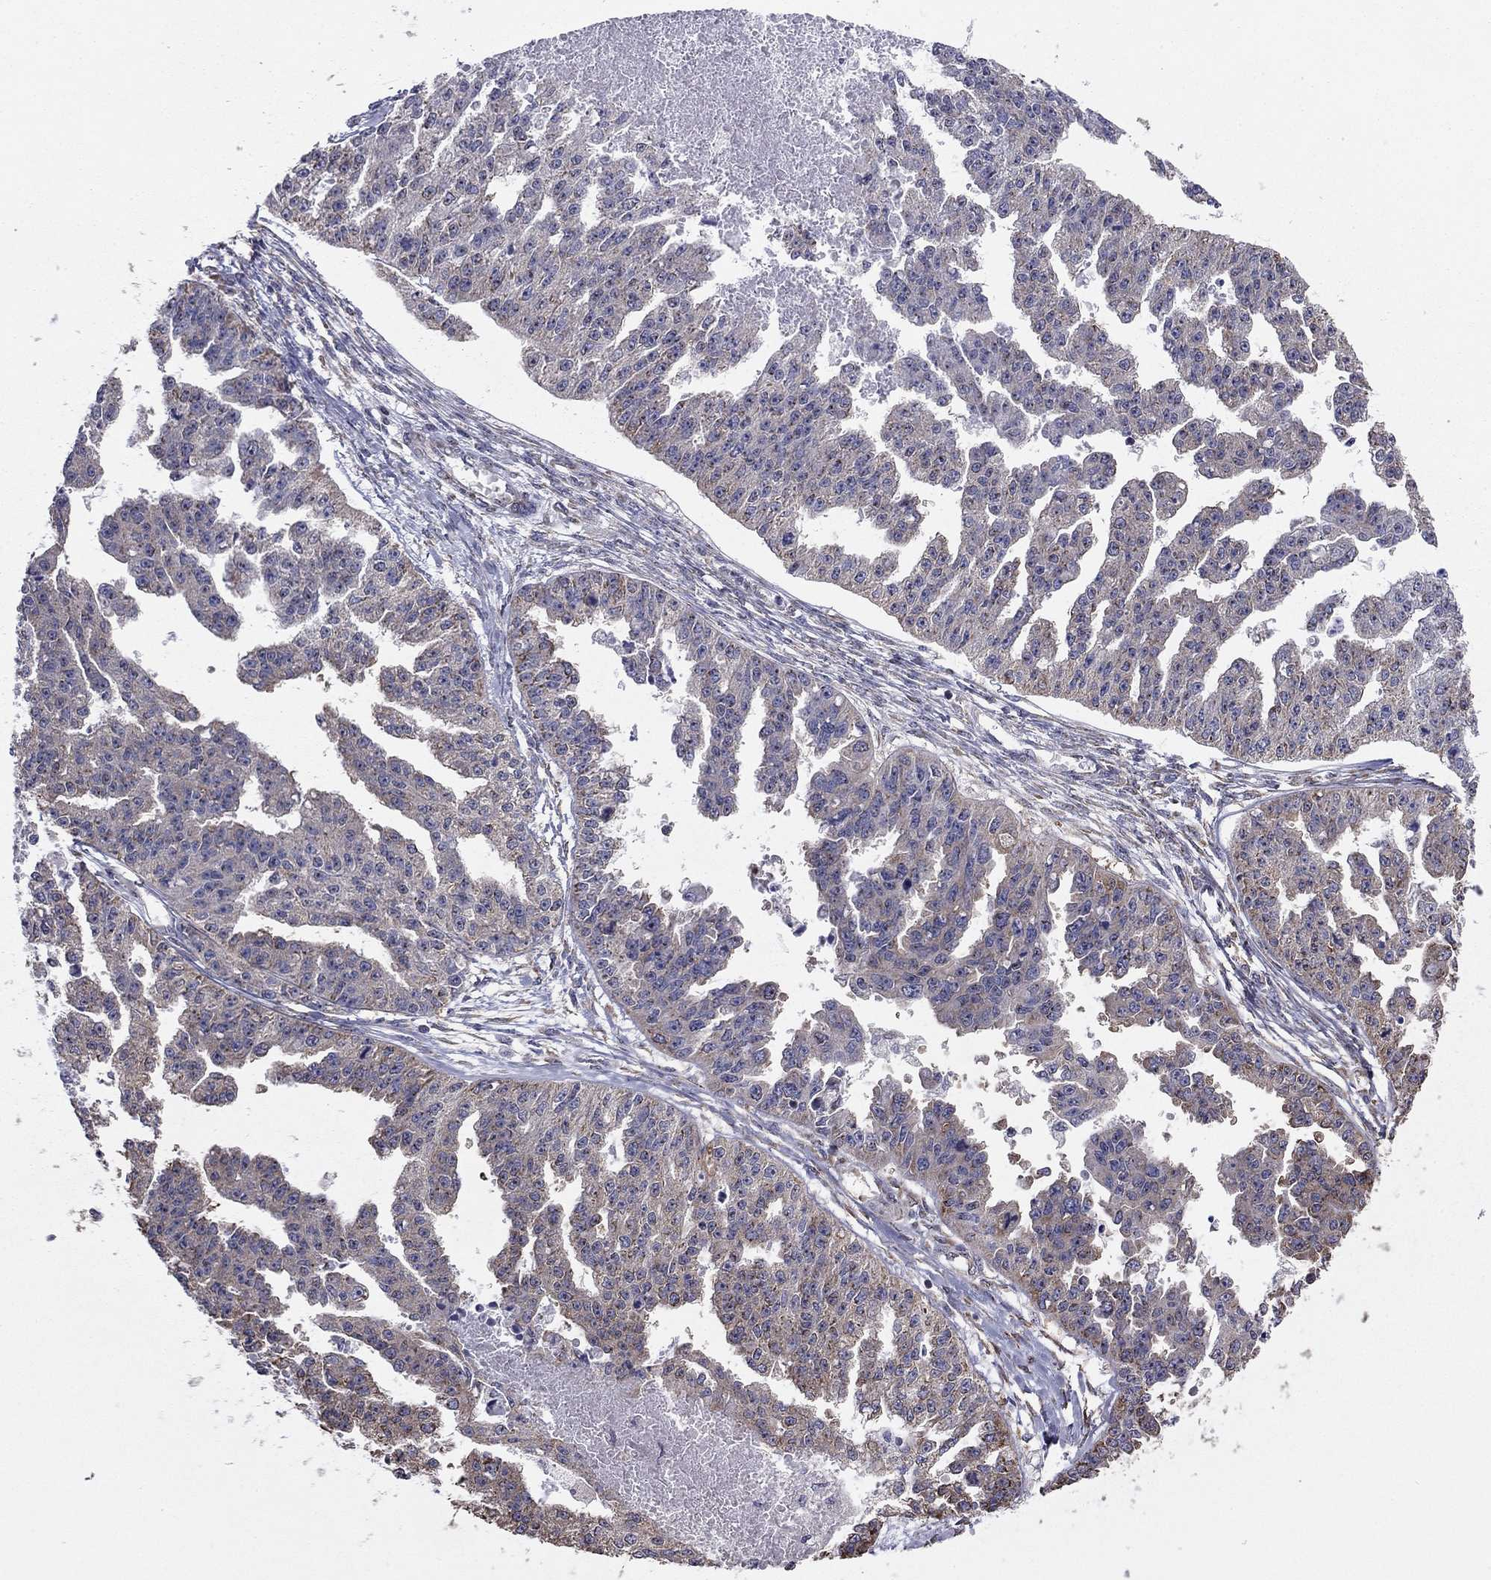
{"staining": {"intensity": "negative", "quantity": "none", "location": "none"}, "tissue": "ovarian cancer", "cell_type": "Tumor cells", "image_type": "cancer", "snomed": [{"axis": "morphology", "description": "Cystadenocarcinoma, serous, NOS"}, {"axis": "topography", "description": "Ovary"}], "caption": "This is an immunohistochemistry photomicrograph of ovarian cancer (serous cystadenocarcinoma). There is no staining in tumor cells.", "gene": "NKIRAS1", "patient": {"sex": "female", "age": 58}}